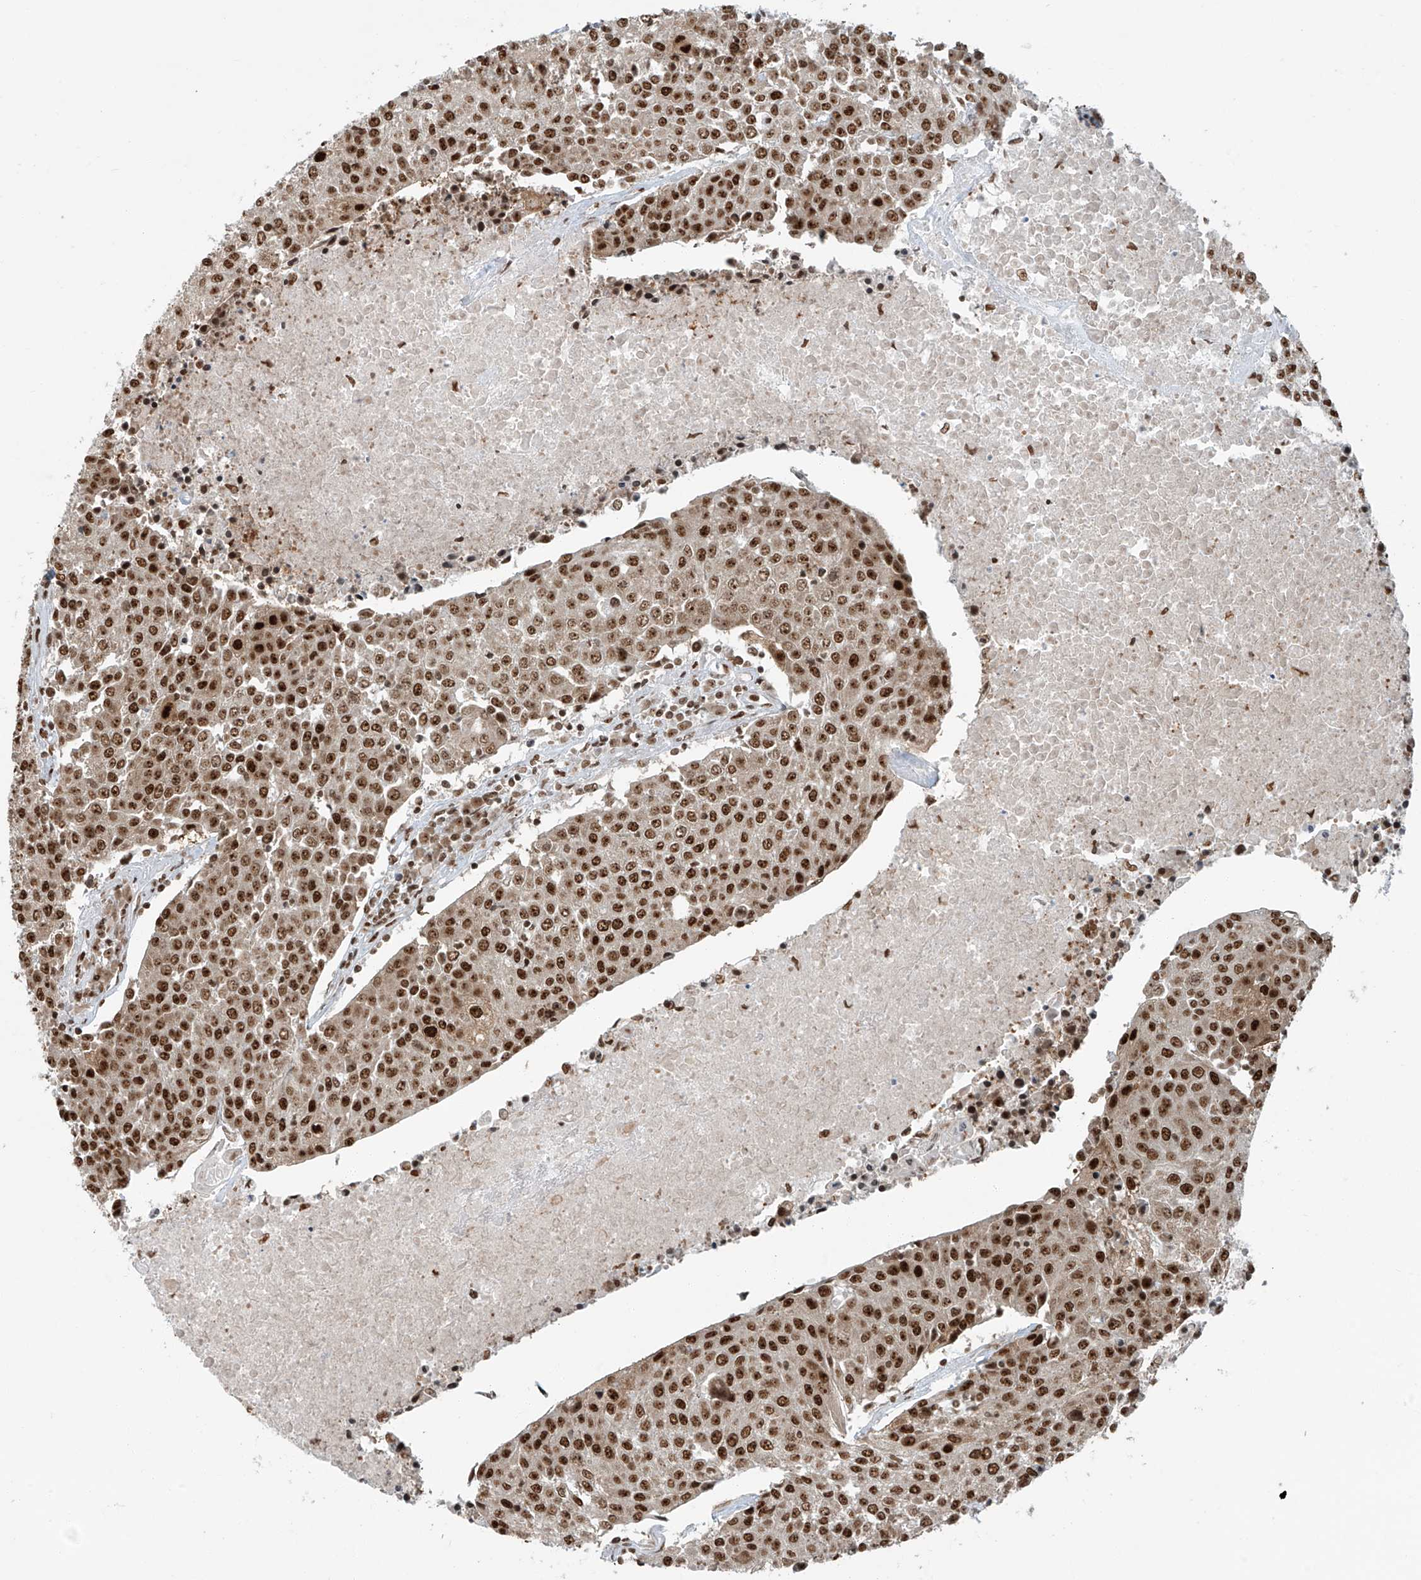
{"staining": {"intensity": "strong", "quantity": ">75%", "location": "cytoplasmic/membranous,nuclear"}, "tissue": "urothelial cancer", "cell_type": "Tumor cells", "image_type": "cancer", "snomed": [{"axis": "morphology", "description": "Urothelial carcinoma, High grade"}, {"axis": "topography", "description": "Urinary bladder"}], "caption": "Urothelial cancer was stained to show a protein in brown. There is high levels of strong cytoplasmic/membranous and nuclear positivity in approximately >75% of tumor cells.", "gene": "FAM193B", "patient": {"sex": "female", "age": 85}}